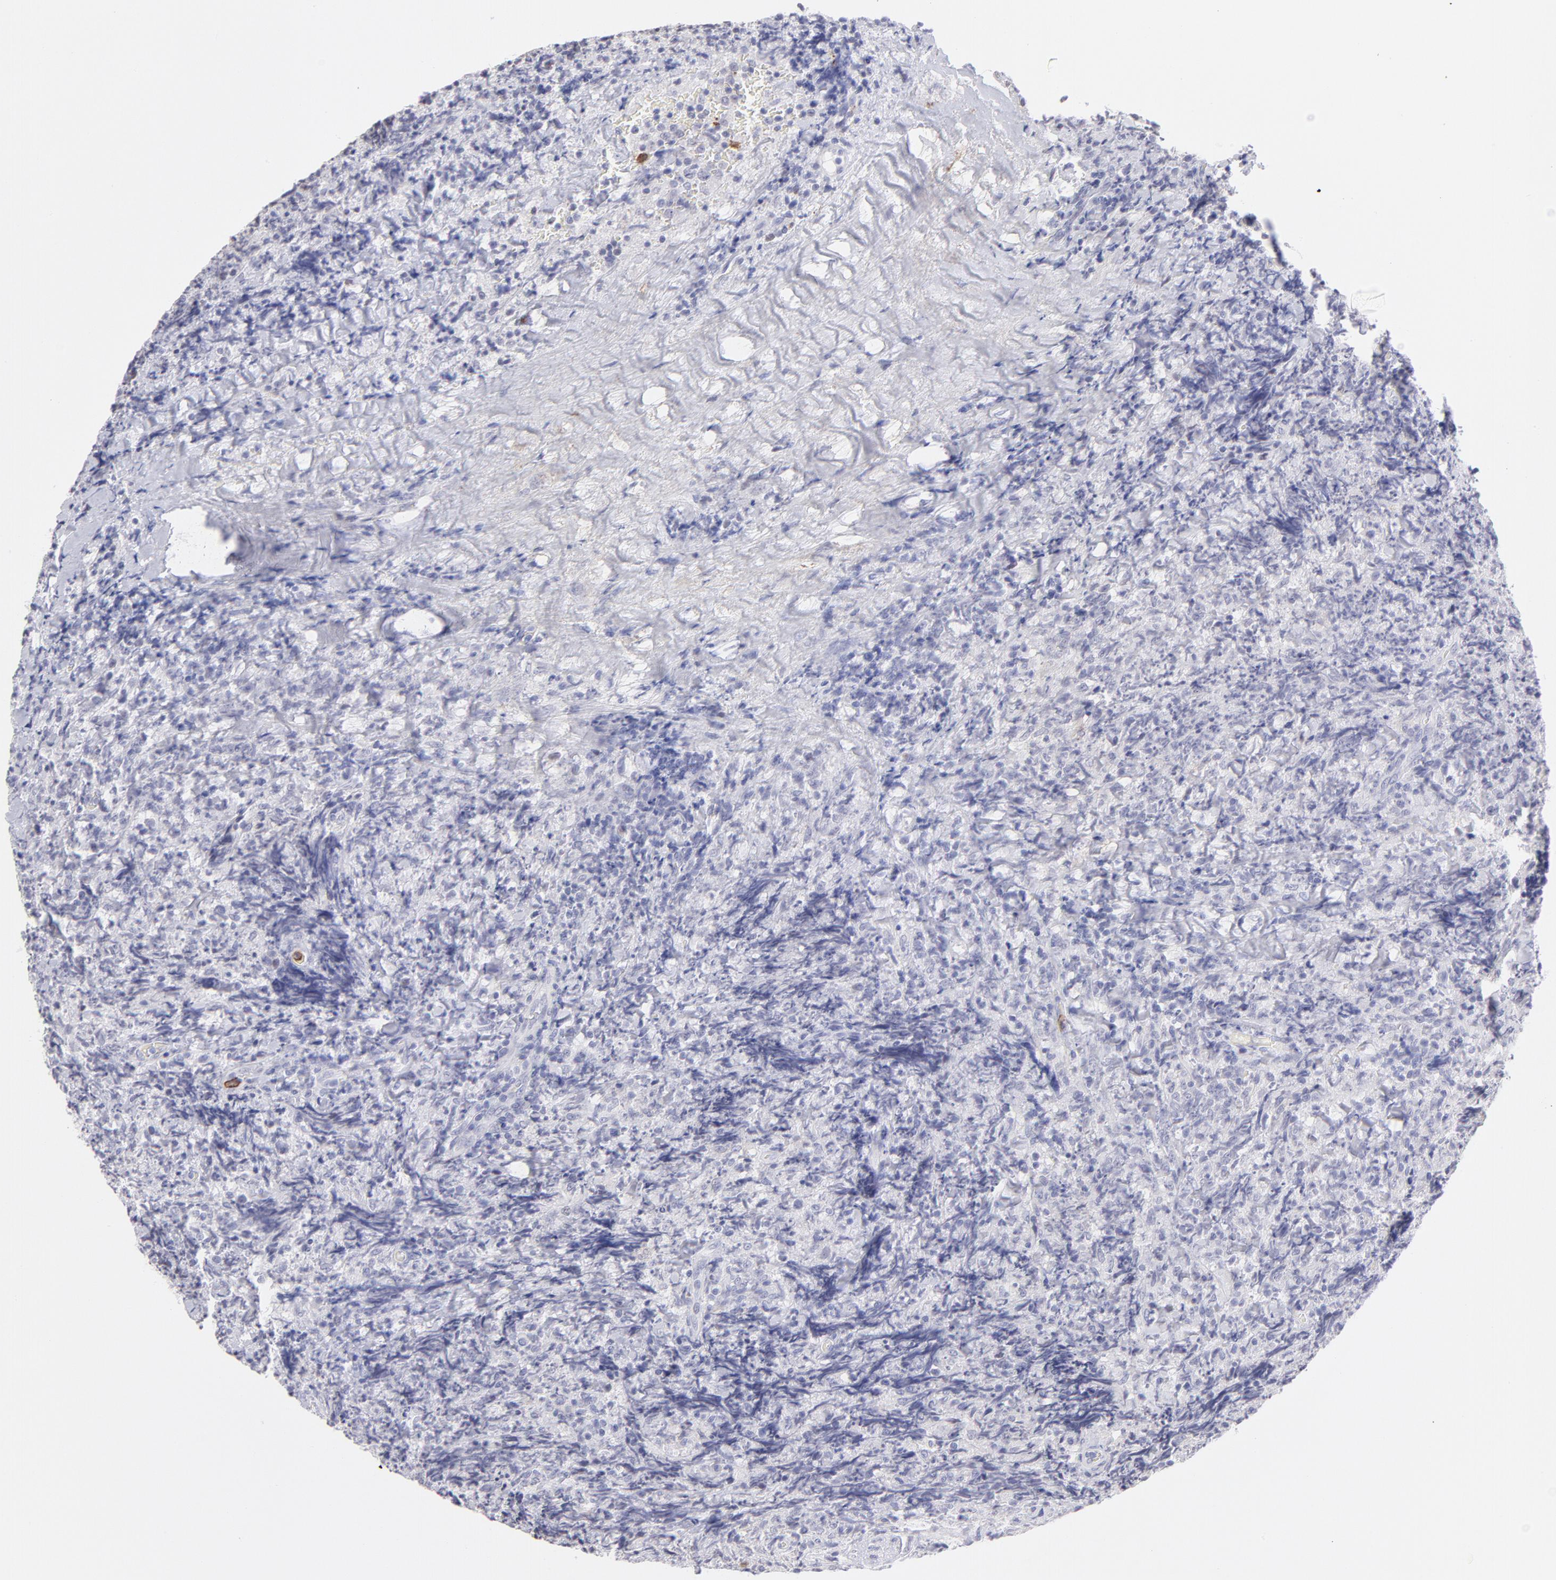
{"staining": {"intensity": "negative", "quantity": "none", "location": "none"}, "tissue": "lymphoma", "cell_type": "Tumor cells", "image_type": "cancer", "snomed": [{"axis": "morphology", "description": "Malignant lymphoma, non-Hodgkin's type, High grade"}, {"axis": "topography", "description": "Tonsil"}], "caption": "Tumor cells are negative for protein expression in human malignant lymphoma, non-Hodgkin's type (high-grade). (DAB (3,3'-diaminobenzidine) immunohistochemistry (IHC) with hematoxylin counter stain).", "gene": "LTB4R", "patient": {"sex": "female", "age": 36}}